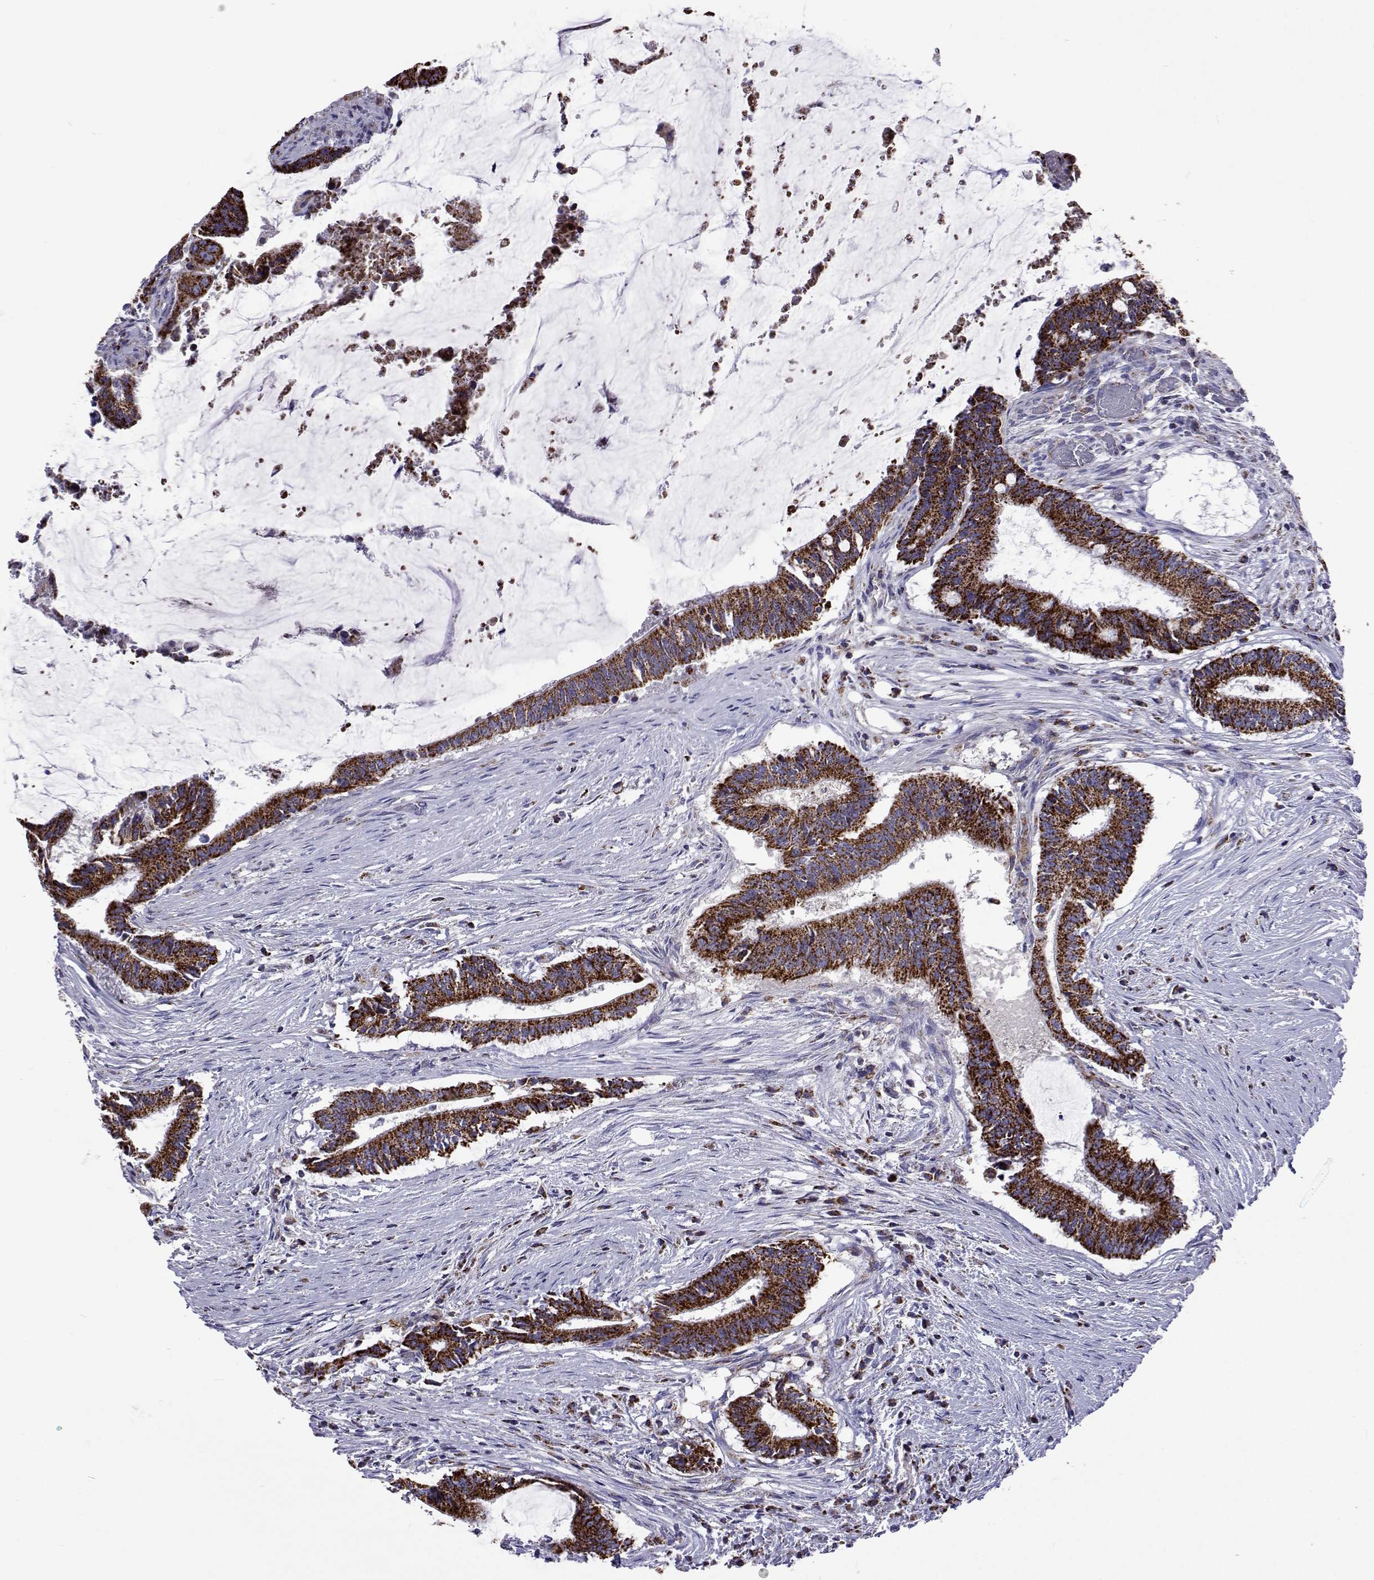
{"staining": {"intensity": "strong", "quantity": "25%-75%", "location": "cytoplasmic/membranous"}, "tissue": "colorectal cancer", "cell_type": "Tumor cells", "image_type": "cancer", "snomed": [{"axis": "morphology", "description": "Adenocarcinoma, NOS"}, {"axis": "topography", "description": "Colon"}], "caption": "Immunohistochemistry (IHC) of human colorectal cancer shows high levels of strong cytoplasmic/membranous positivity in about 25%-75% of tumor cells.", "gene": "MCCC2", "patient": {"sex": "female", "age": 43}}